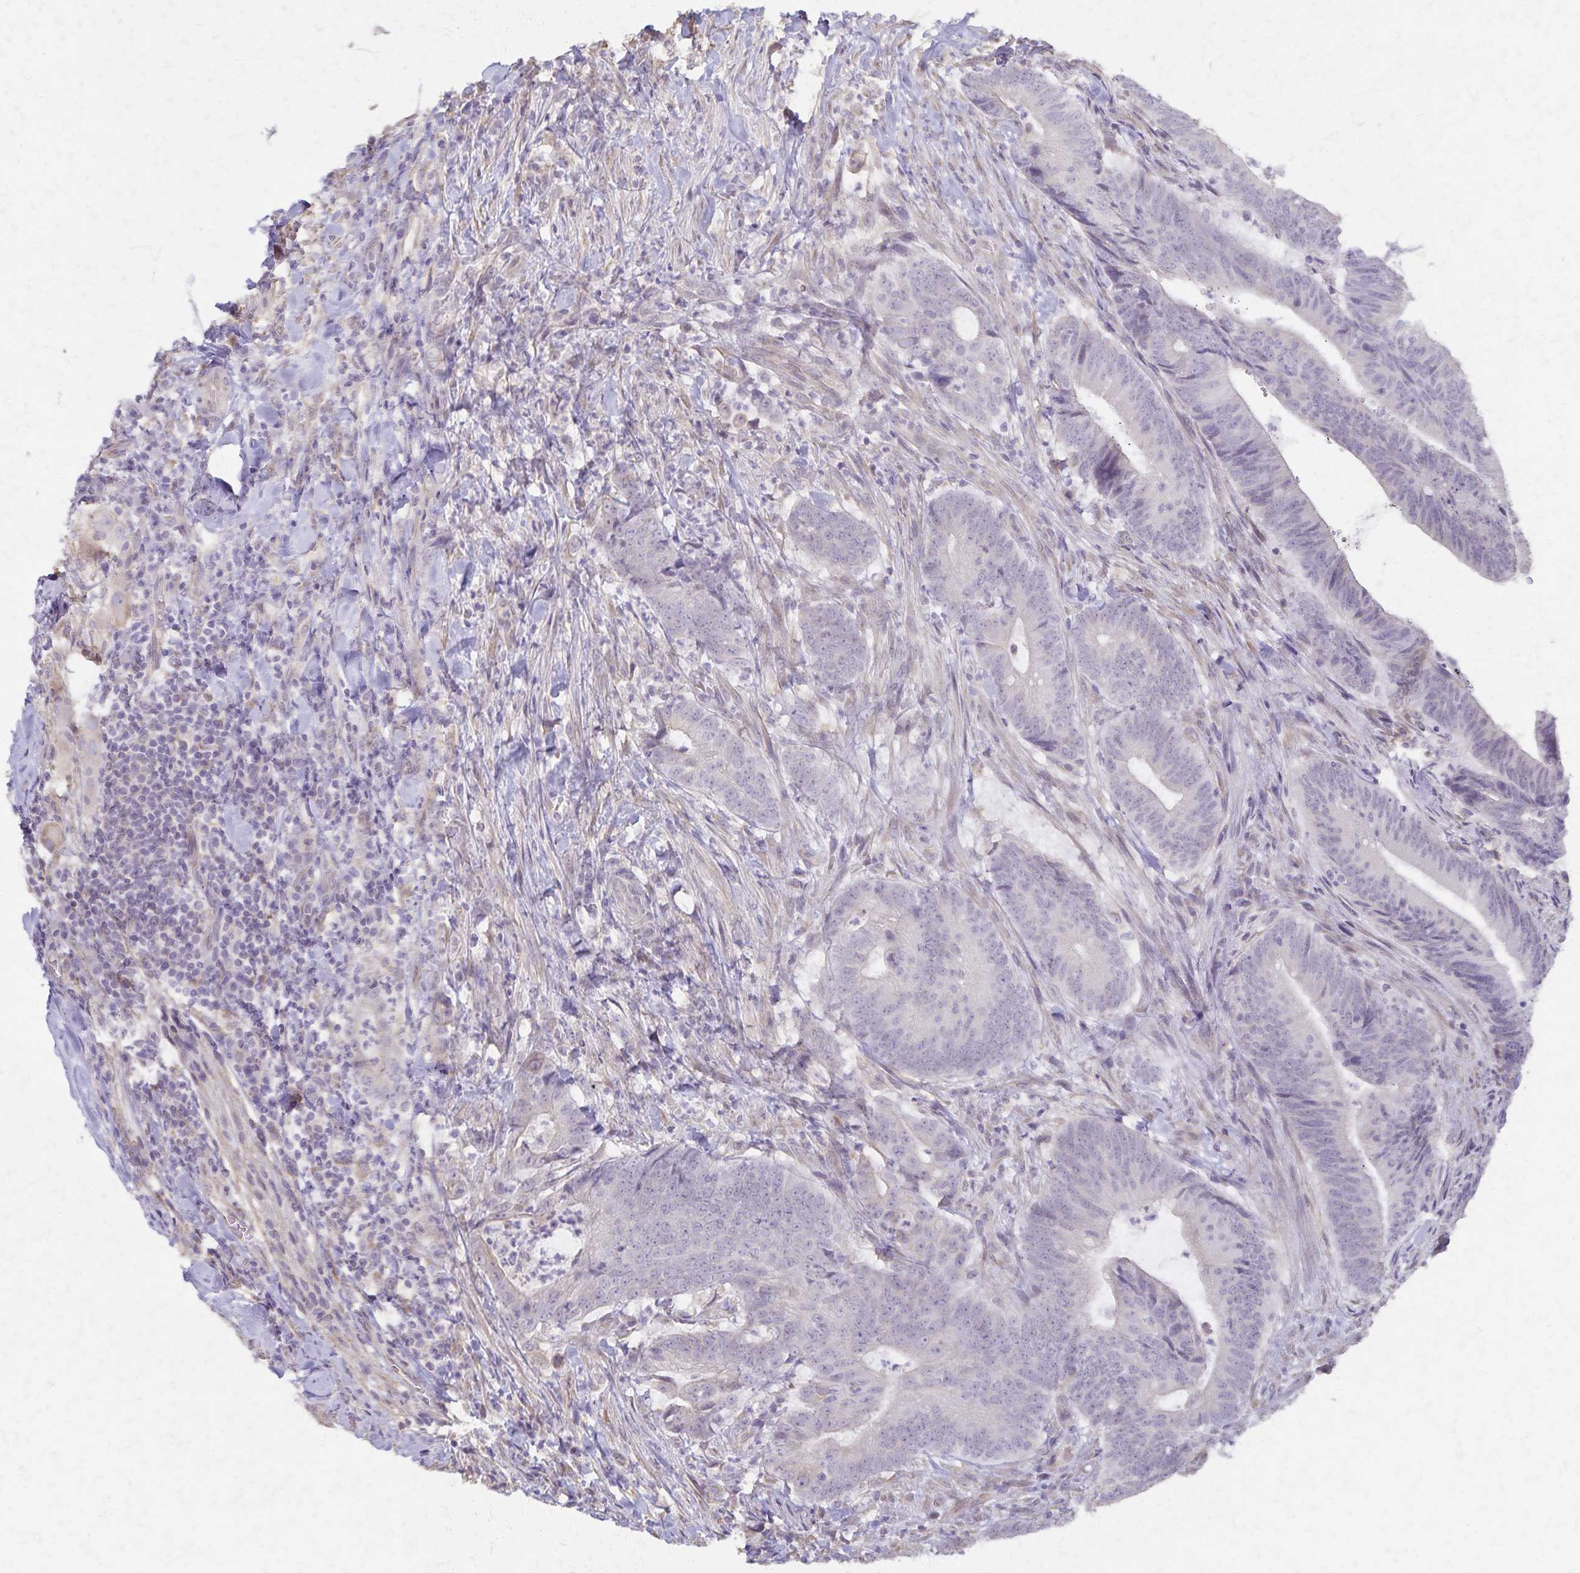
{"staining": {"intensity": "negative", "quantity": "none", "location": "none"}, "tissue": "colorectal cancer", "cell_type": "Tumor cells", "image_type": "cancer", "snomed": [{"axis": "morphology", "description": "Adenocarcinoma, NOS"}, {"axis": "topography", "description": "Colon"}], "caption": "DAB (3,3'-diaminobenzidine) immunohistochemical staining of colorectal cancer demonstrates no significant expression in tumor cells.", "gene": "KISS1", "patient": {"sex": "female", "age": 43}}